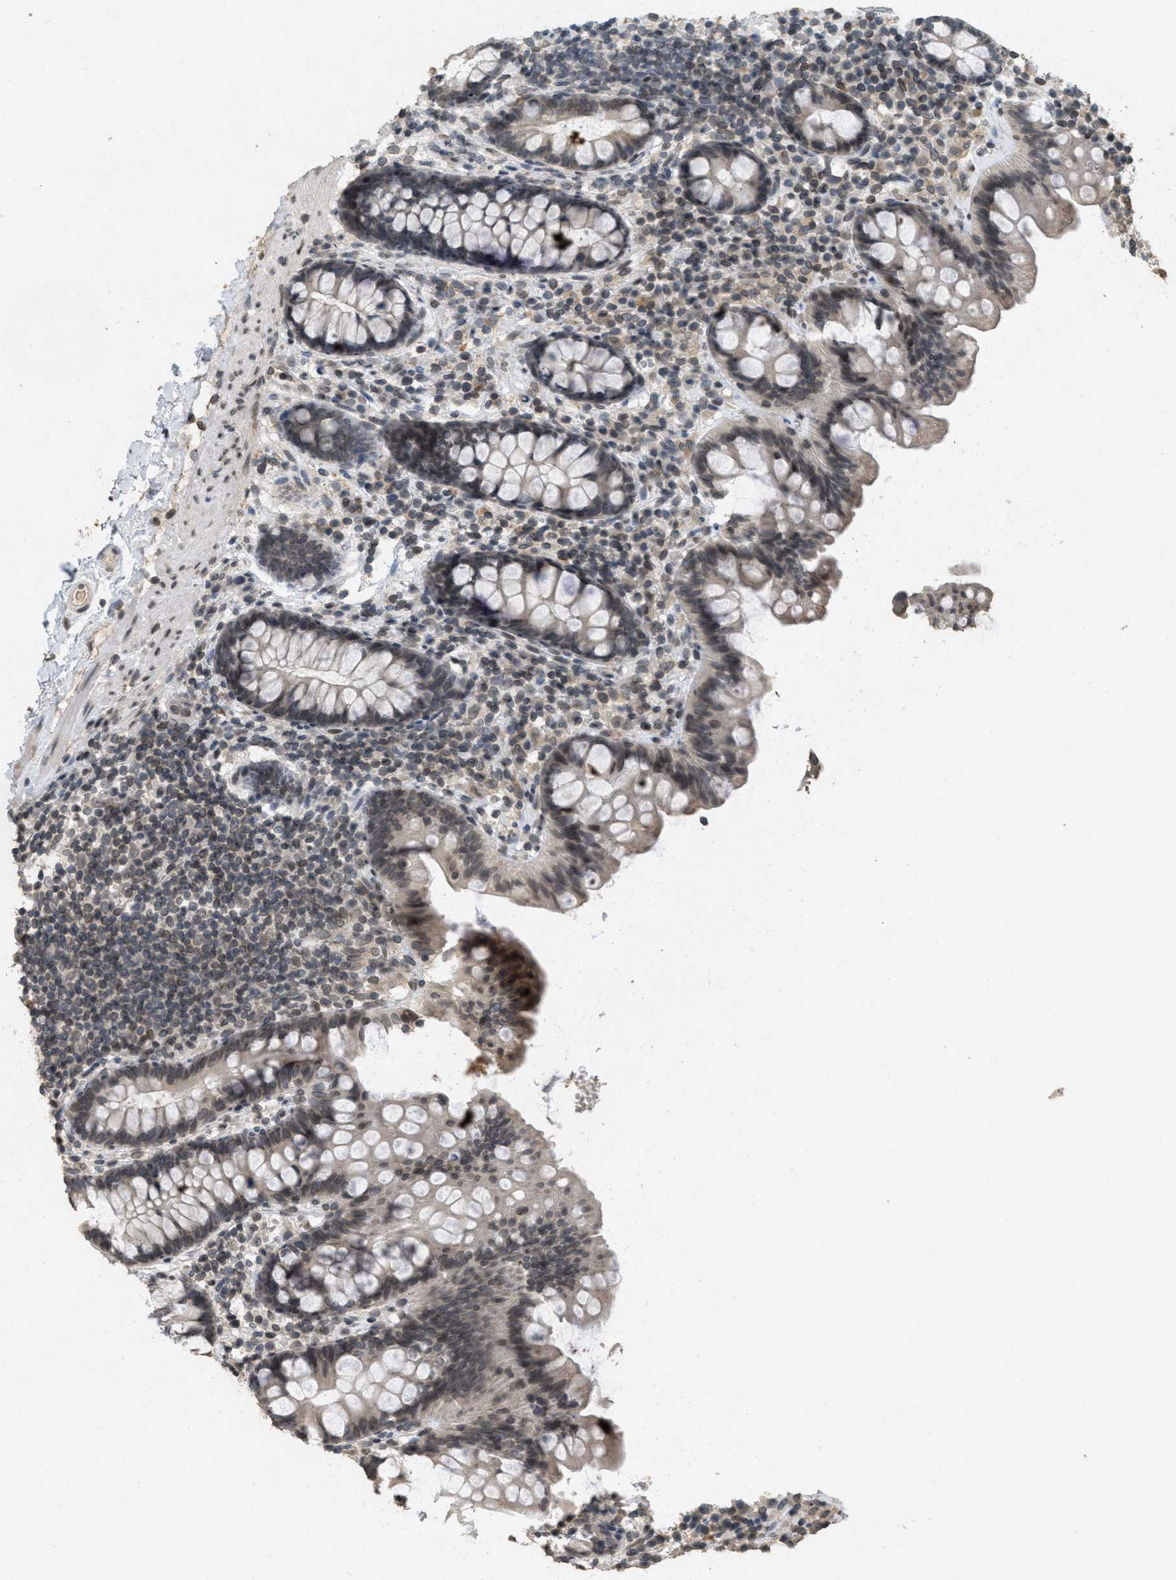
{"staining": {"intensity": "weak", "quantity": "25%-75%", "location": "cytoplasmic/membranous"}, "tissue": "colon", "cell_type": "Endothelial cells", "image_type": "normal", "snomed": [{"axis": "morphology", "description": "Normal tissue, NOS"}, {"axis": "topography", "description": "Colon"}], "caption": "Unremarkable colon demonstrates weak cytoplasmic/membranous staining in approximately 25%-75% of endothelial cells (Brightfield microscopy of DAB IHC at high magnification)..", "gene": "ABHD6", "patient": {"sex": "female", "age": 80}}